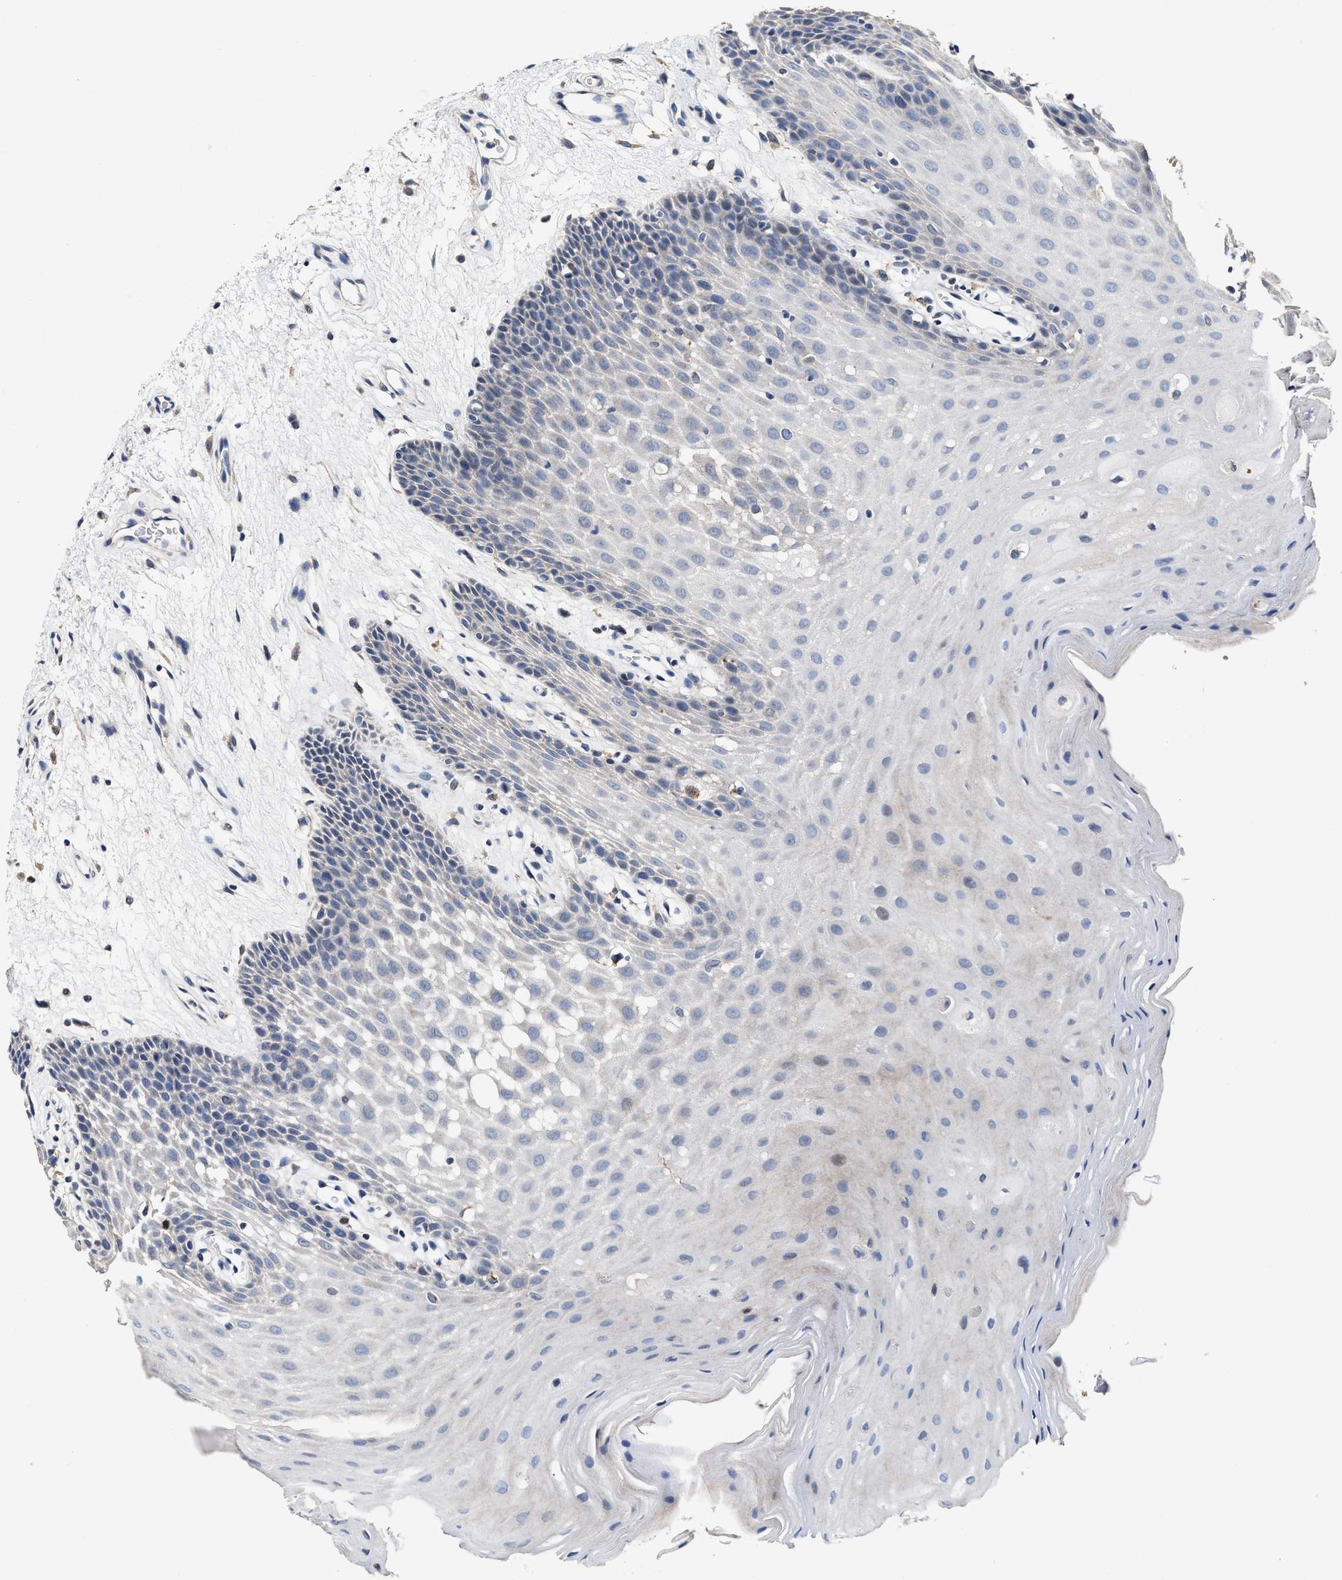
{"staining": {"intensity": "negative", "quantity": "none", "location": "none"}, "tissue": "oral mucosa", "cell_type": "Squamous epithelial cells", "image_type": "normal", "snomed": [{"axis": "morphology", "description": "Normal tissue, NOS"}, {"axis": "morphology", "description": "Squamous cell carcinoma, NOS"}, {"axis": "topography", "description": "Oral tissue"}, {"axis": "topography", "description": "Head-Neck"}], "caption": "Immunohistochemical staining of normal oral mucosa exhibits no significant staining in squamous epithelial cells.", "gene": "ZFAT", "patient": {"sex": "male", "age": 71}}